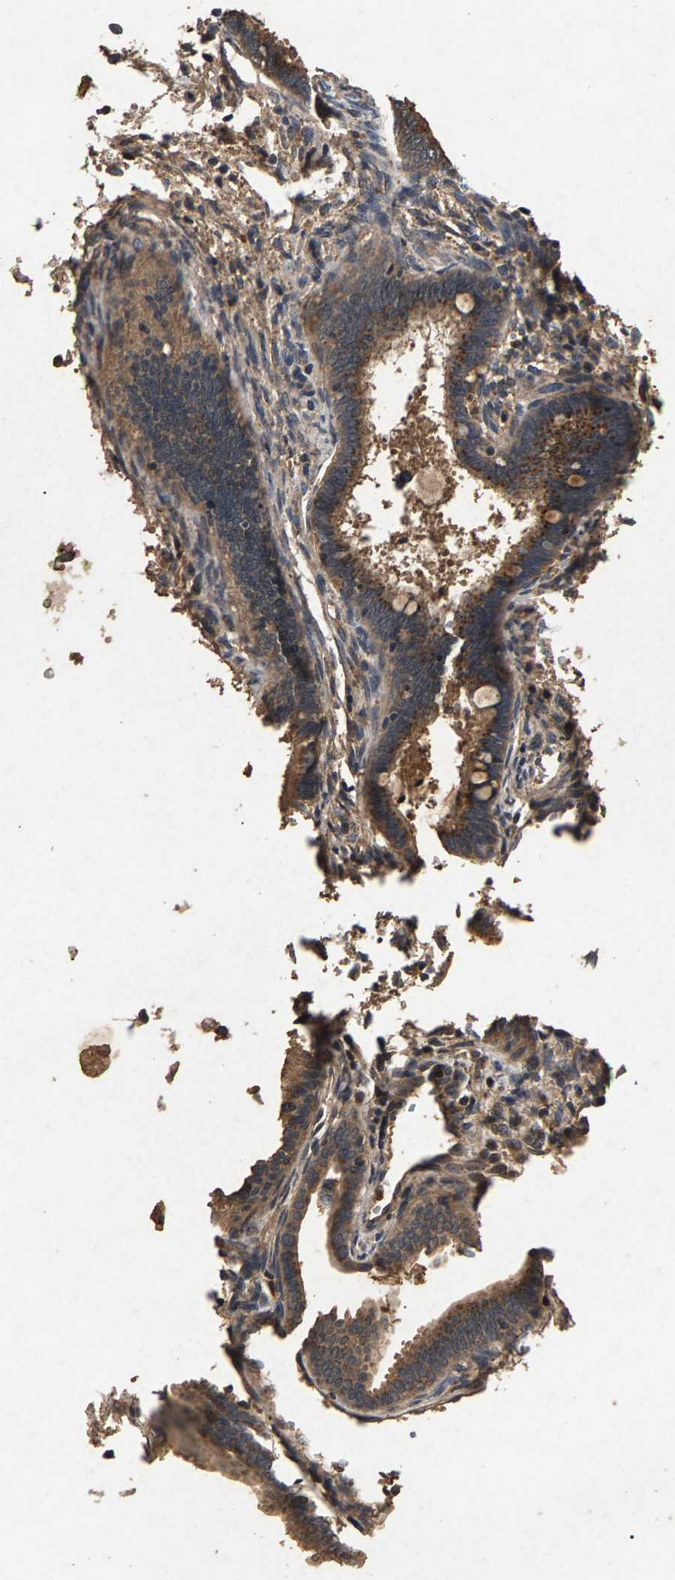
{"staining": {"intensity": "moderate", "quantity": ">75%", "location": "cytoplasmic/membranous"}, "tissue": "cervical cancer", "cell_type": "Tumor cells", "image_type": "cancer", "snomed": [{"axis": "morphology", "description": "Adenocarcinoma, NOS"}, {"axis": "topography", "description": "Cervix"}], "caption": "Immunohistochemical staining of cervical adenocarcinoma reveals medium levels of moderate cytoplasmic/membranous protein positivity in about >75% of tumor cells.", "gene": "PPP1CC", "patient": {"sex": "female", "age": 44}}